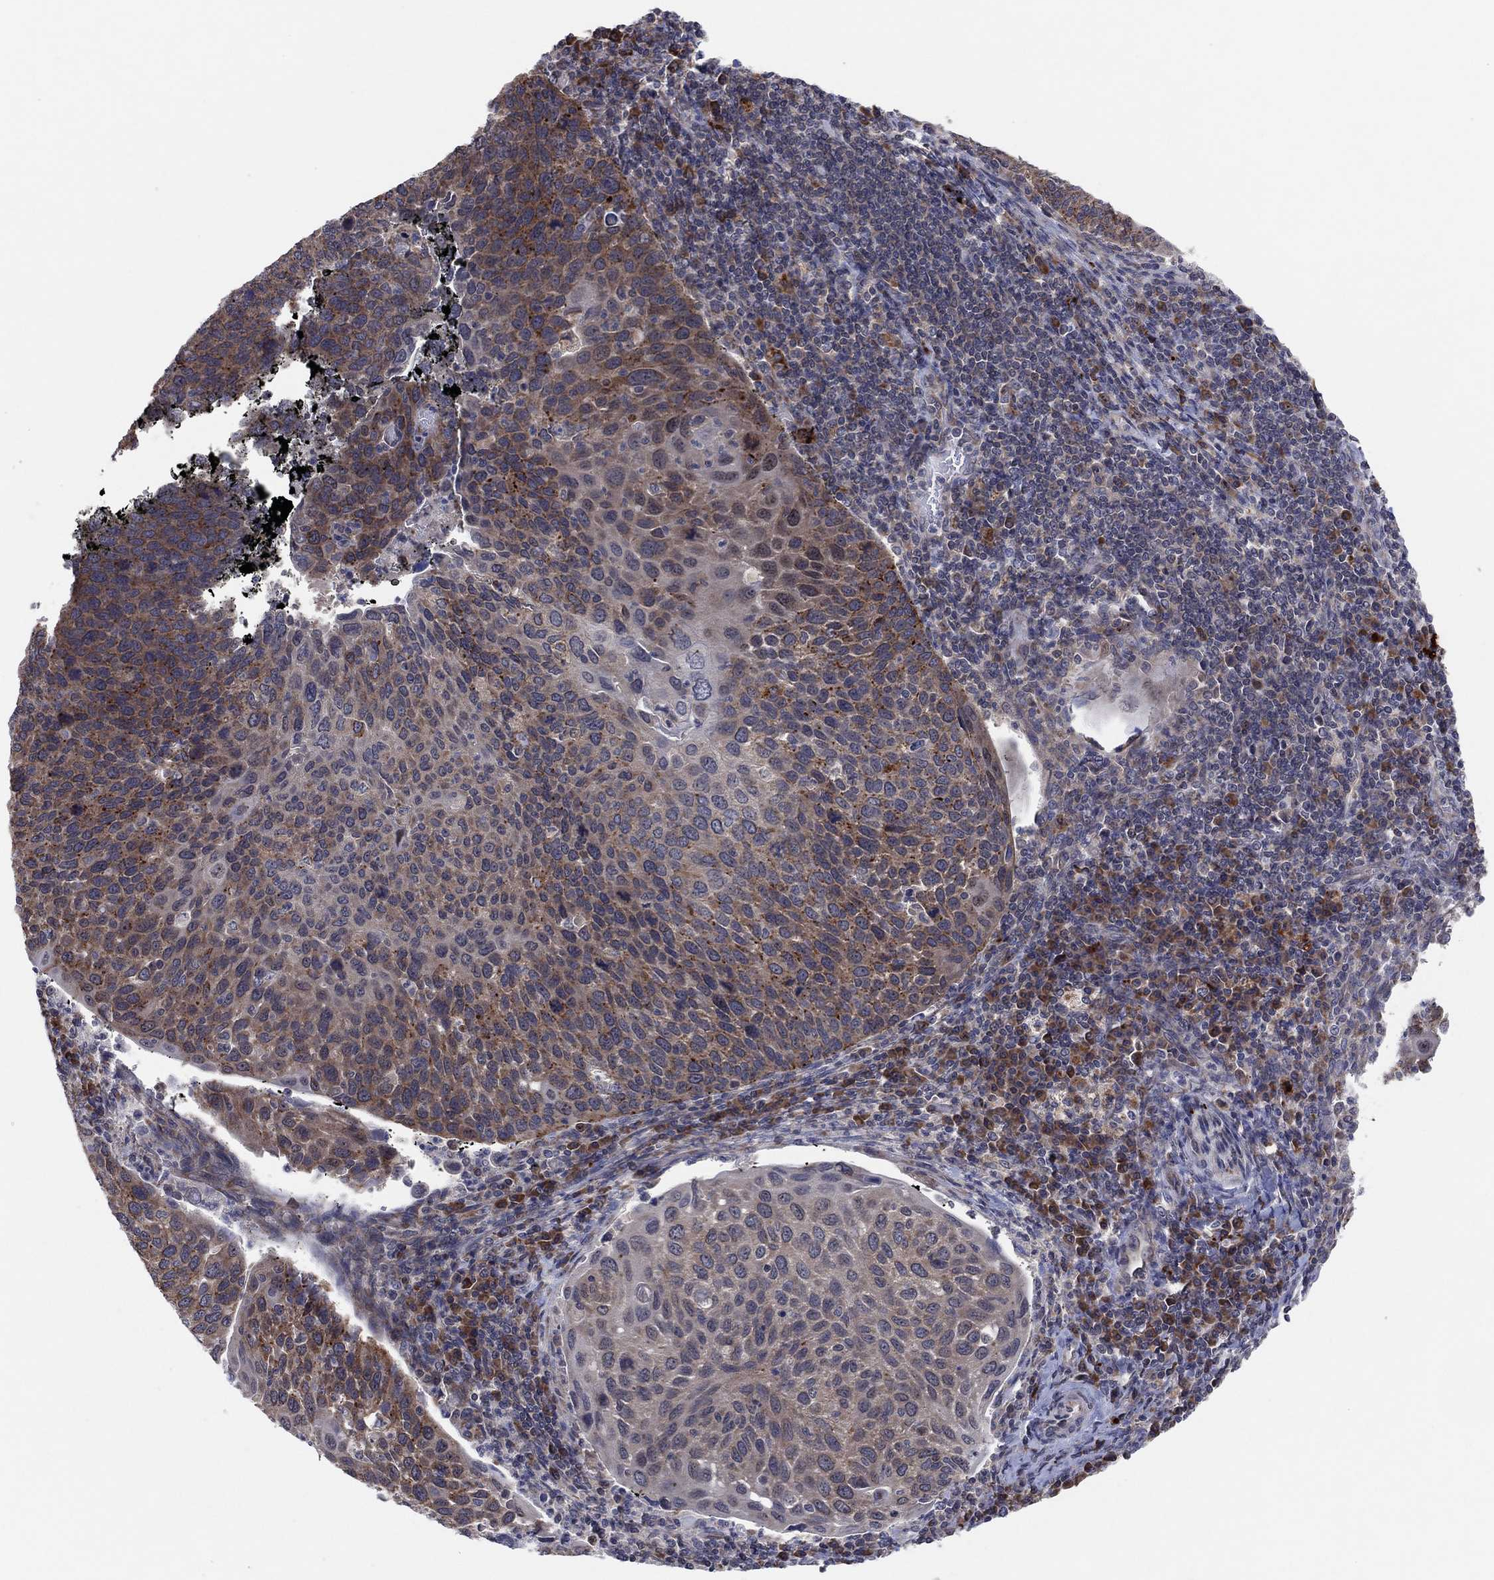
{"staining": {"intensity": "moderate", "quantity": "<25%", "location": "cytoplasmic/membranous"}, "tissue": "cervical cancer", "cell_type": "Tumor cells", "image_type": "cancer", "snomed": [{"axis": "morphology", "description": "Squamous cell carcinoma, NOS"}, {"axis": "topography", "description": "Cervix"}], "caption": "The immunohistochemical stain highlights moderate cytoplasmic/membranous staining in tumor cells of cervical cancer (squamous cell carcinoma) tissue.", "gene": "FAM104A", "patient": {"sex": "female", "age": 54}}